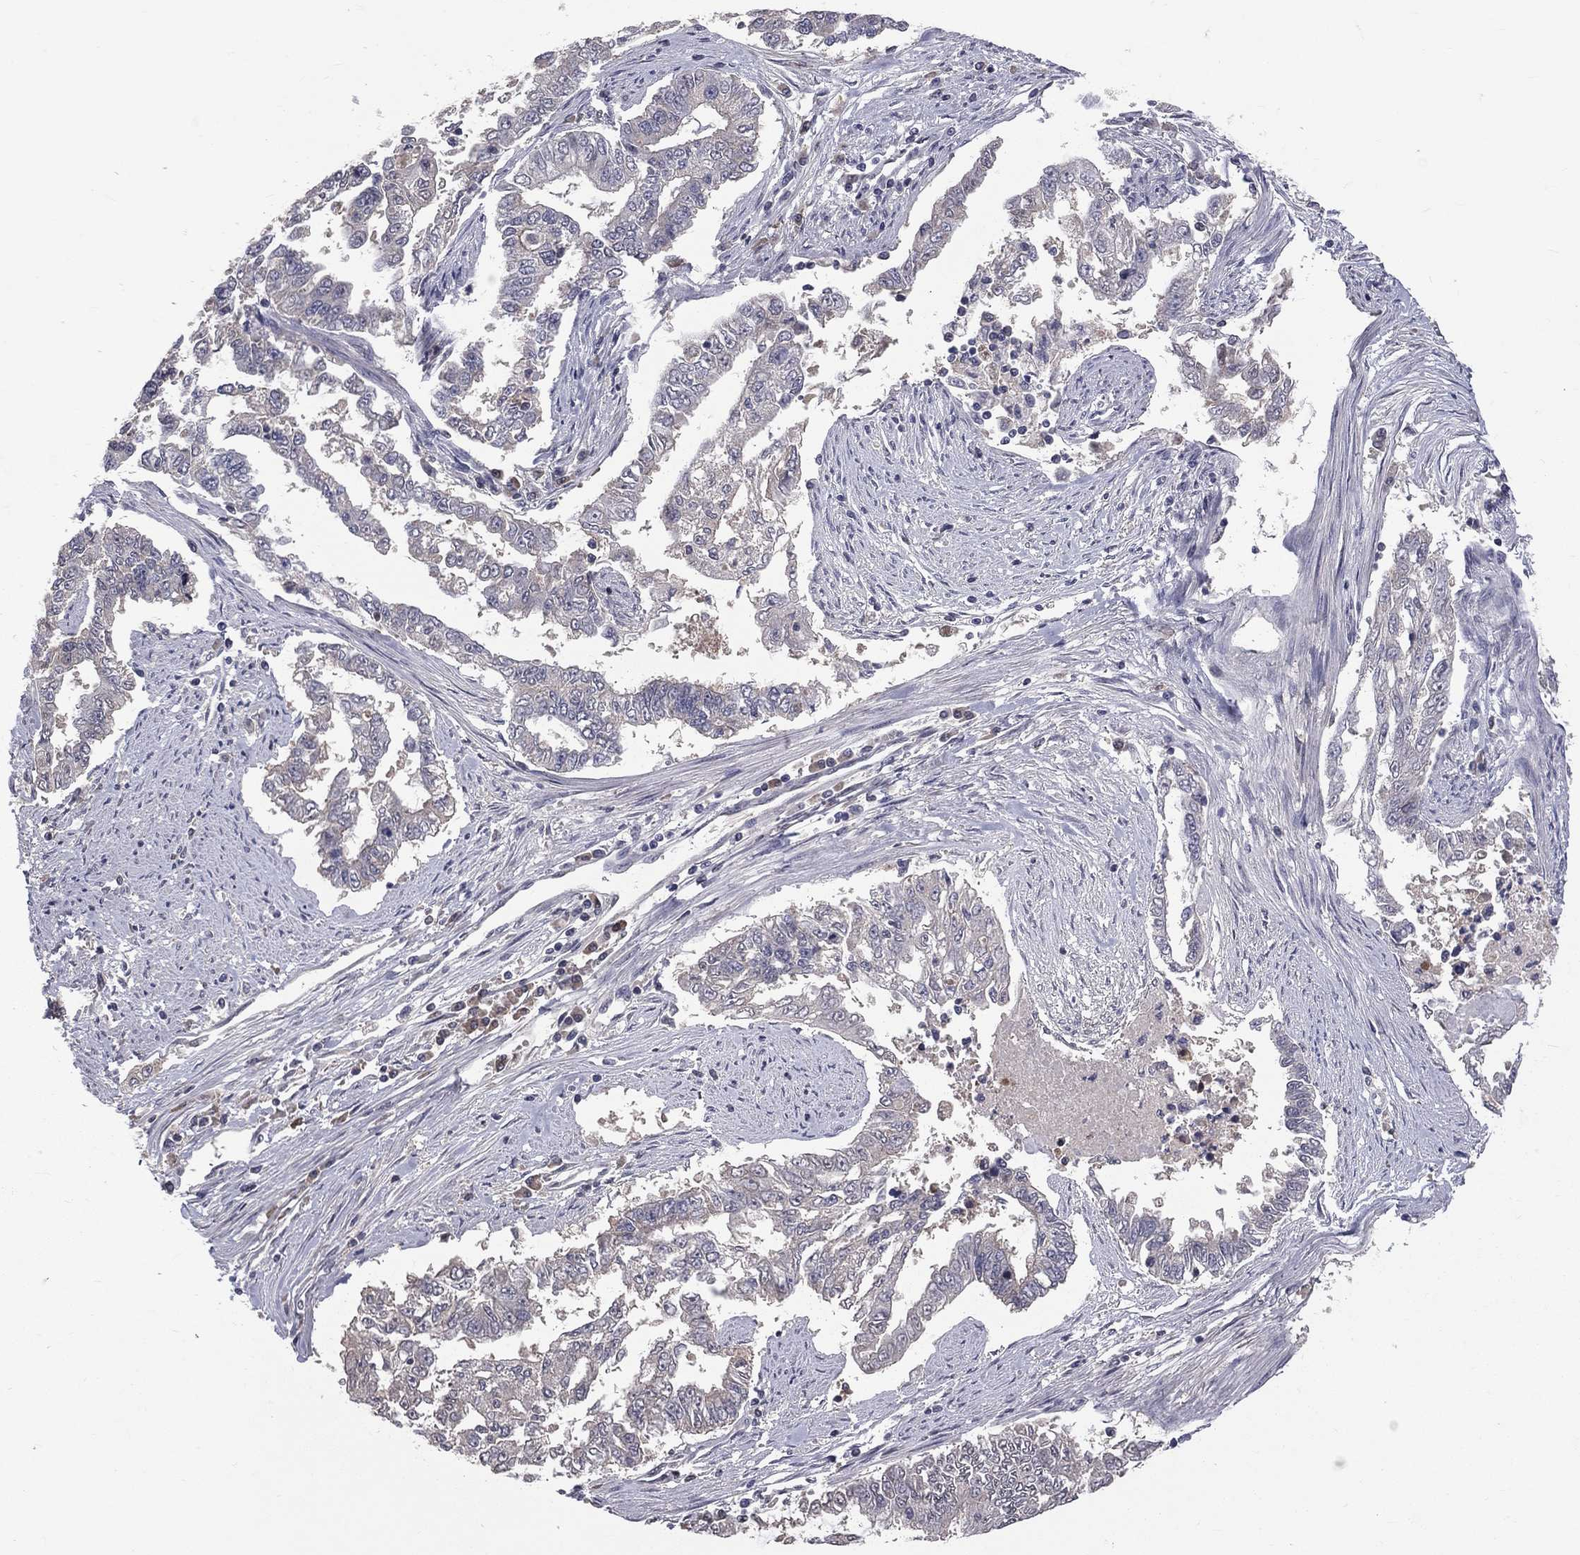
{"staining": {"intensity": "negative", "quantity": "none", "location": "none"}, "tissue": "endometrial cancer", "cell_type": "Tumor cells", "image_type": "cancer", "snomed": [{"axis": "morphology", "description": "Adenocarcinoma, NOS"}, {"axis": "topography", "description": "Uterus"}], "caption": "IHC of human endometrial cancer displays no staining in tumor cells. (DAB (3,3'-diaminobenzidine) IHC visualized using brightfield microscopy, high magnification).", "gene": "DSG4", "patient": {"sex": "female", "age": 59}}